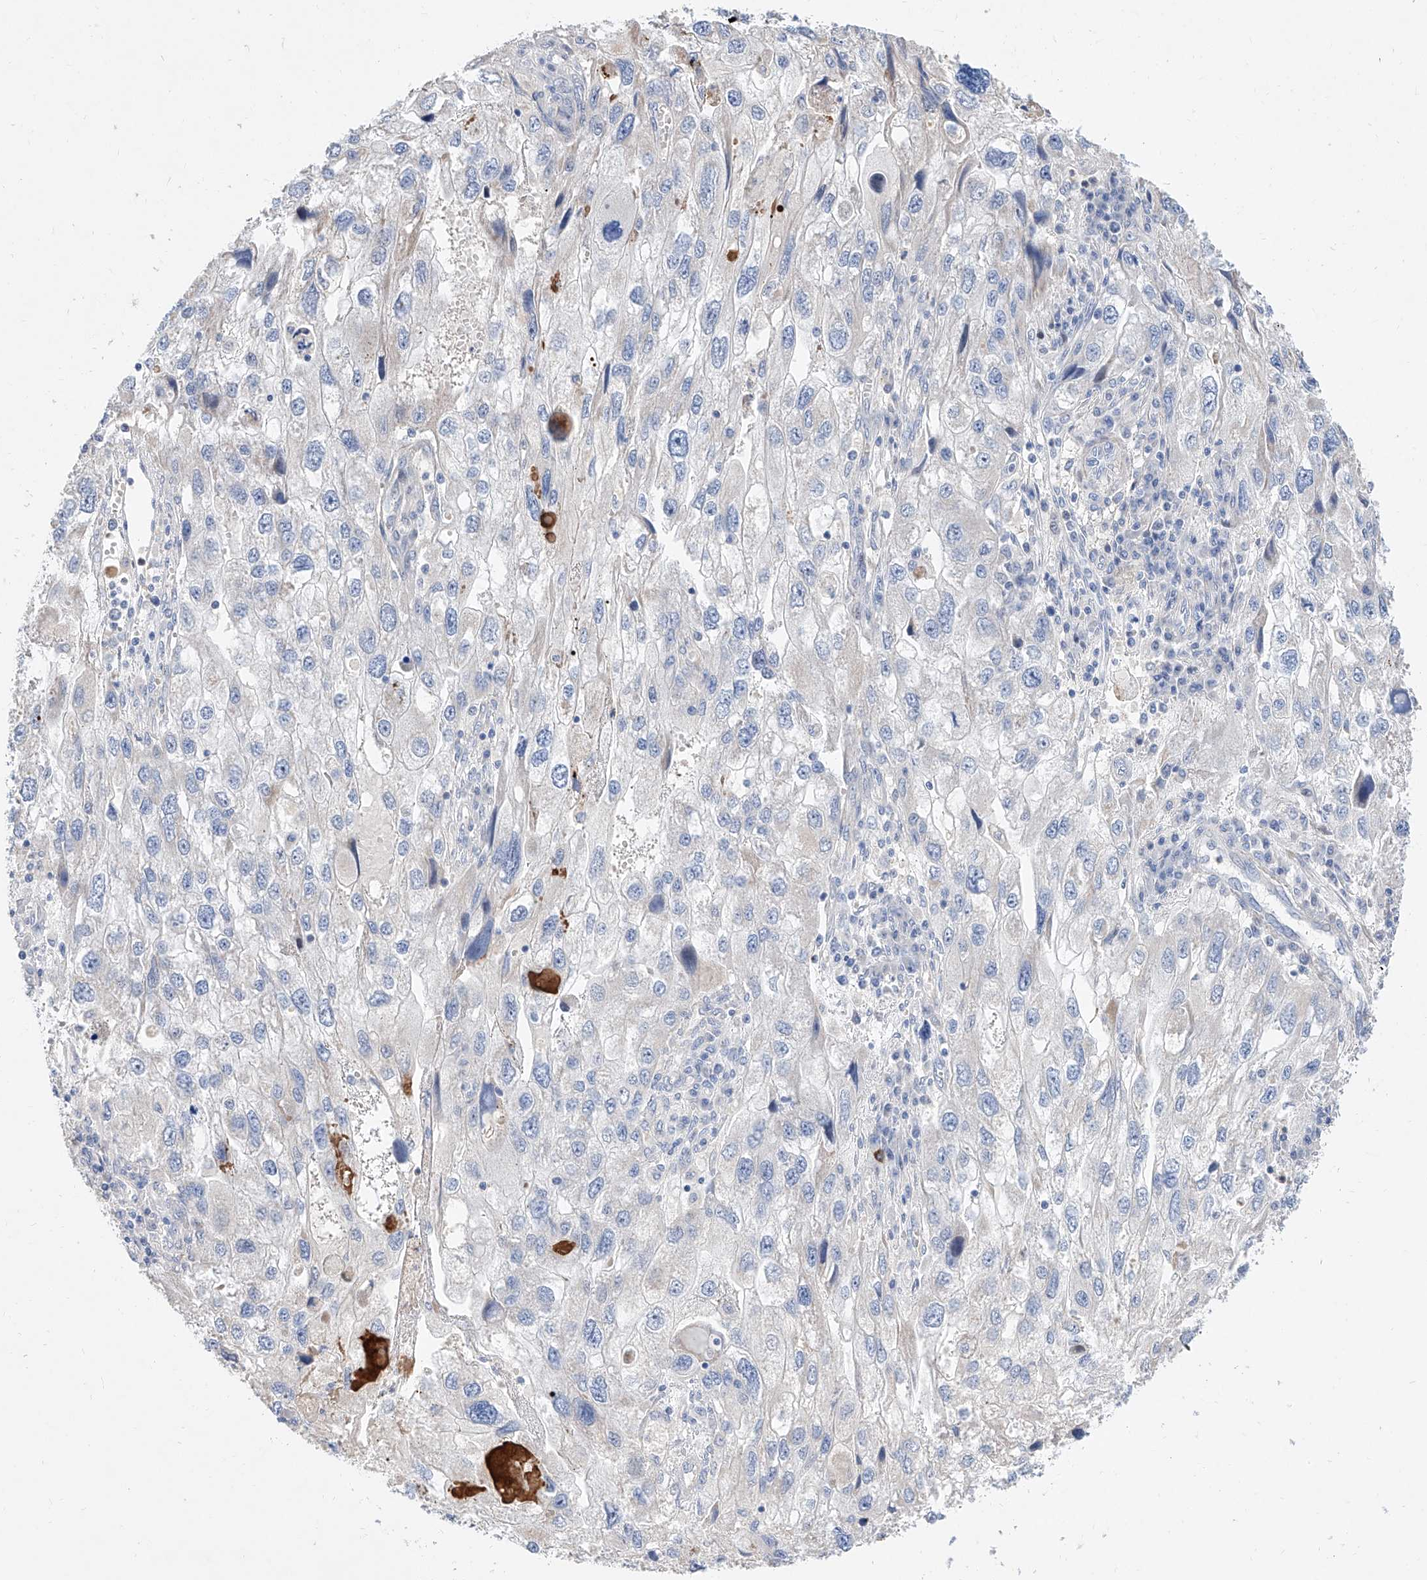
{"staining": {"intensity": "negative", "quantity": "none", "location": "none"}, "tissue": "endometrial cancer", "cell_type": "Tumor cells", "image_type": "cancer", "snomed": [{"axis": "morphology", "description": "Adenocarcinoma, NOS"}, {"axis": "topography", "description": "Endometrium"}], "caption": "A histopathology image of human endometrial cancer (adenocarcinoma) is negative for staining in tumor cells. (Stains: DAB (3,3'-diaminobenzidine) IHC with hematoxylin counter stain, Microscopy: brightfield microscopy at high magnification).", "gene": "FUCA2", "patient": {"sex": "female", "age": 49}}